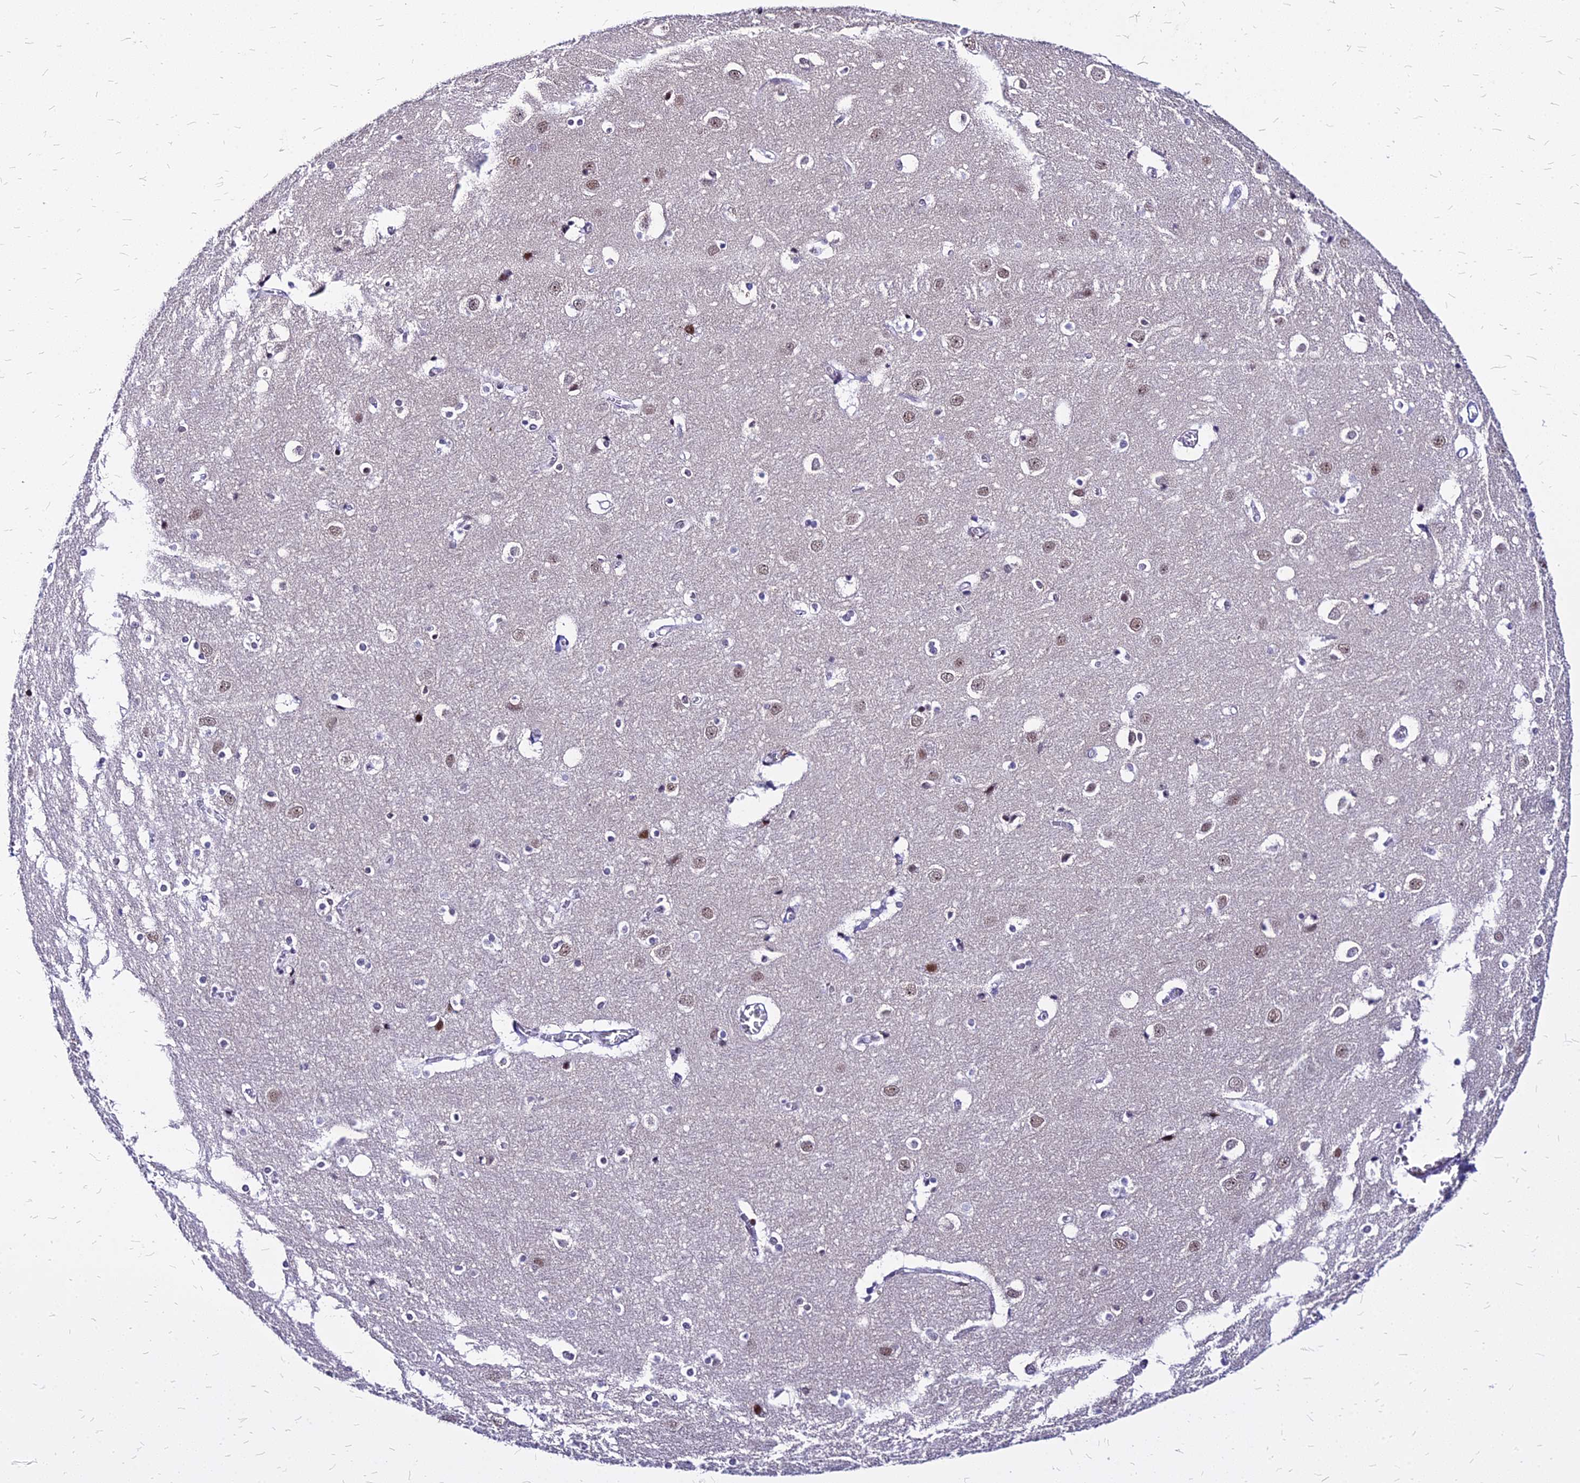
{"staining": {"intensity": "moderate", "quantity": "<25%", "location": "nuclear"}, "tissue": "cerebral cortex", "cell_type": "Endothelial cells", "image_type": "normal", "snomed": [{"axis": "morphology", "description": "Normal tissue, NOS"}, {"axis": "topography", "description": "Cerebral cortex"}], "caption": "Immunohistochemical staining of unremarkable cerebral cortex demonstrates <25% levels of moderate nuclear protein staining in approximately <25% of endothelial cells.", "gene": "FDX2", "patient": {"sex": "male", "age": 54}}